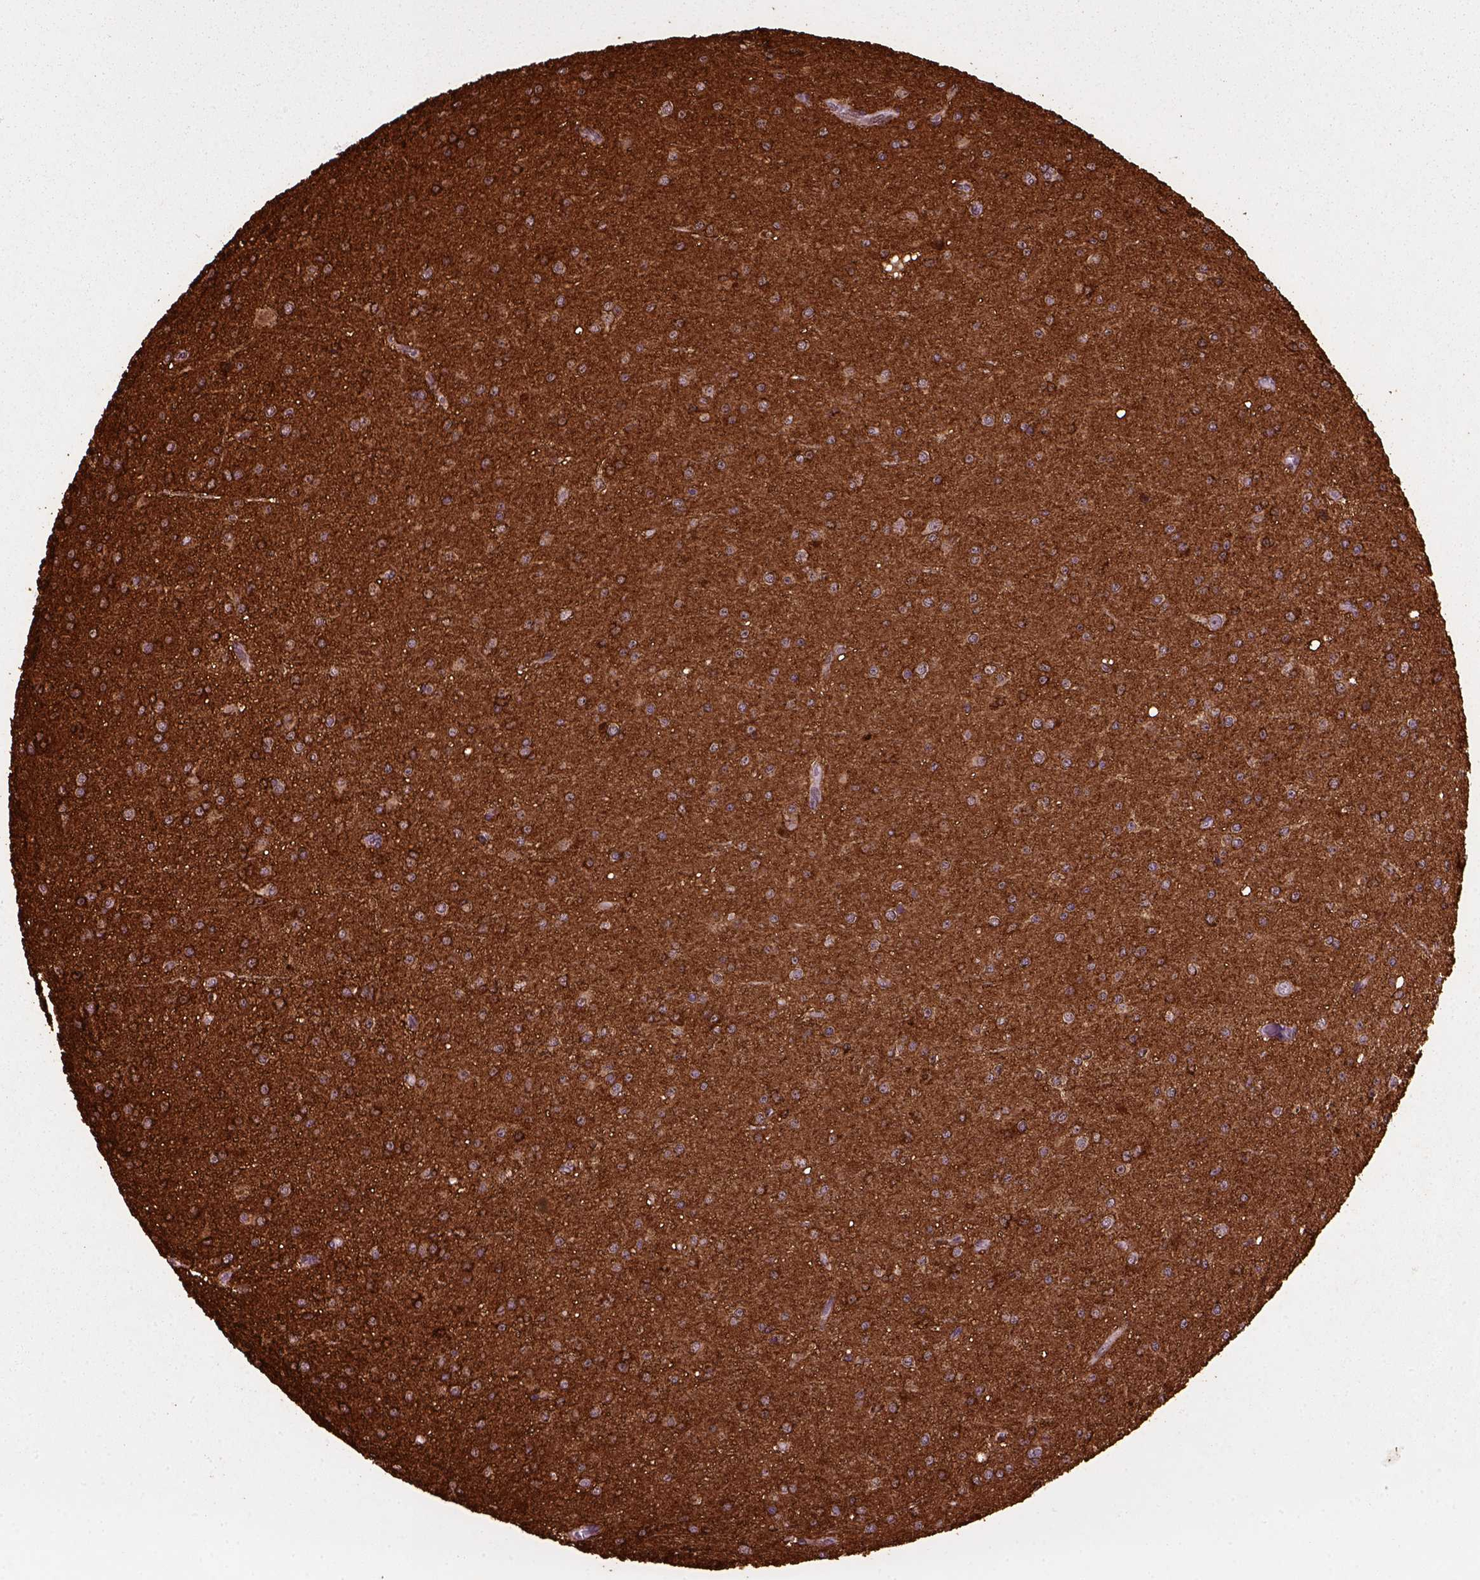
{"staining": {"intensity": "strong", "quantity": "<25%", "location": "cytoplasmic/membranous"}, "tissue": "glioma", "cell_type": "Tumor cells", "image_type": "cancer", "snomed": [{"axis": "morphology", "description": "Glioma, malignant, Low grade"}, {"axis": "topography", "description": "Brain"}], "caption": "An image showing strong cytoplasmic/membranous expression in about <25% of tumor cells in glioma, as visualized by brown immunohistochemical staining.", "gene": "MARCKS", "patient": {"sex": "male", "age": 27}}